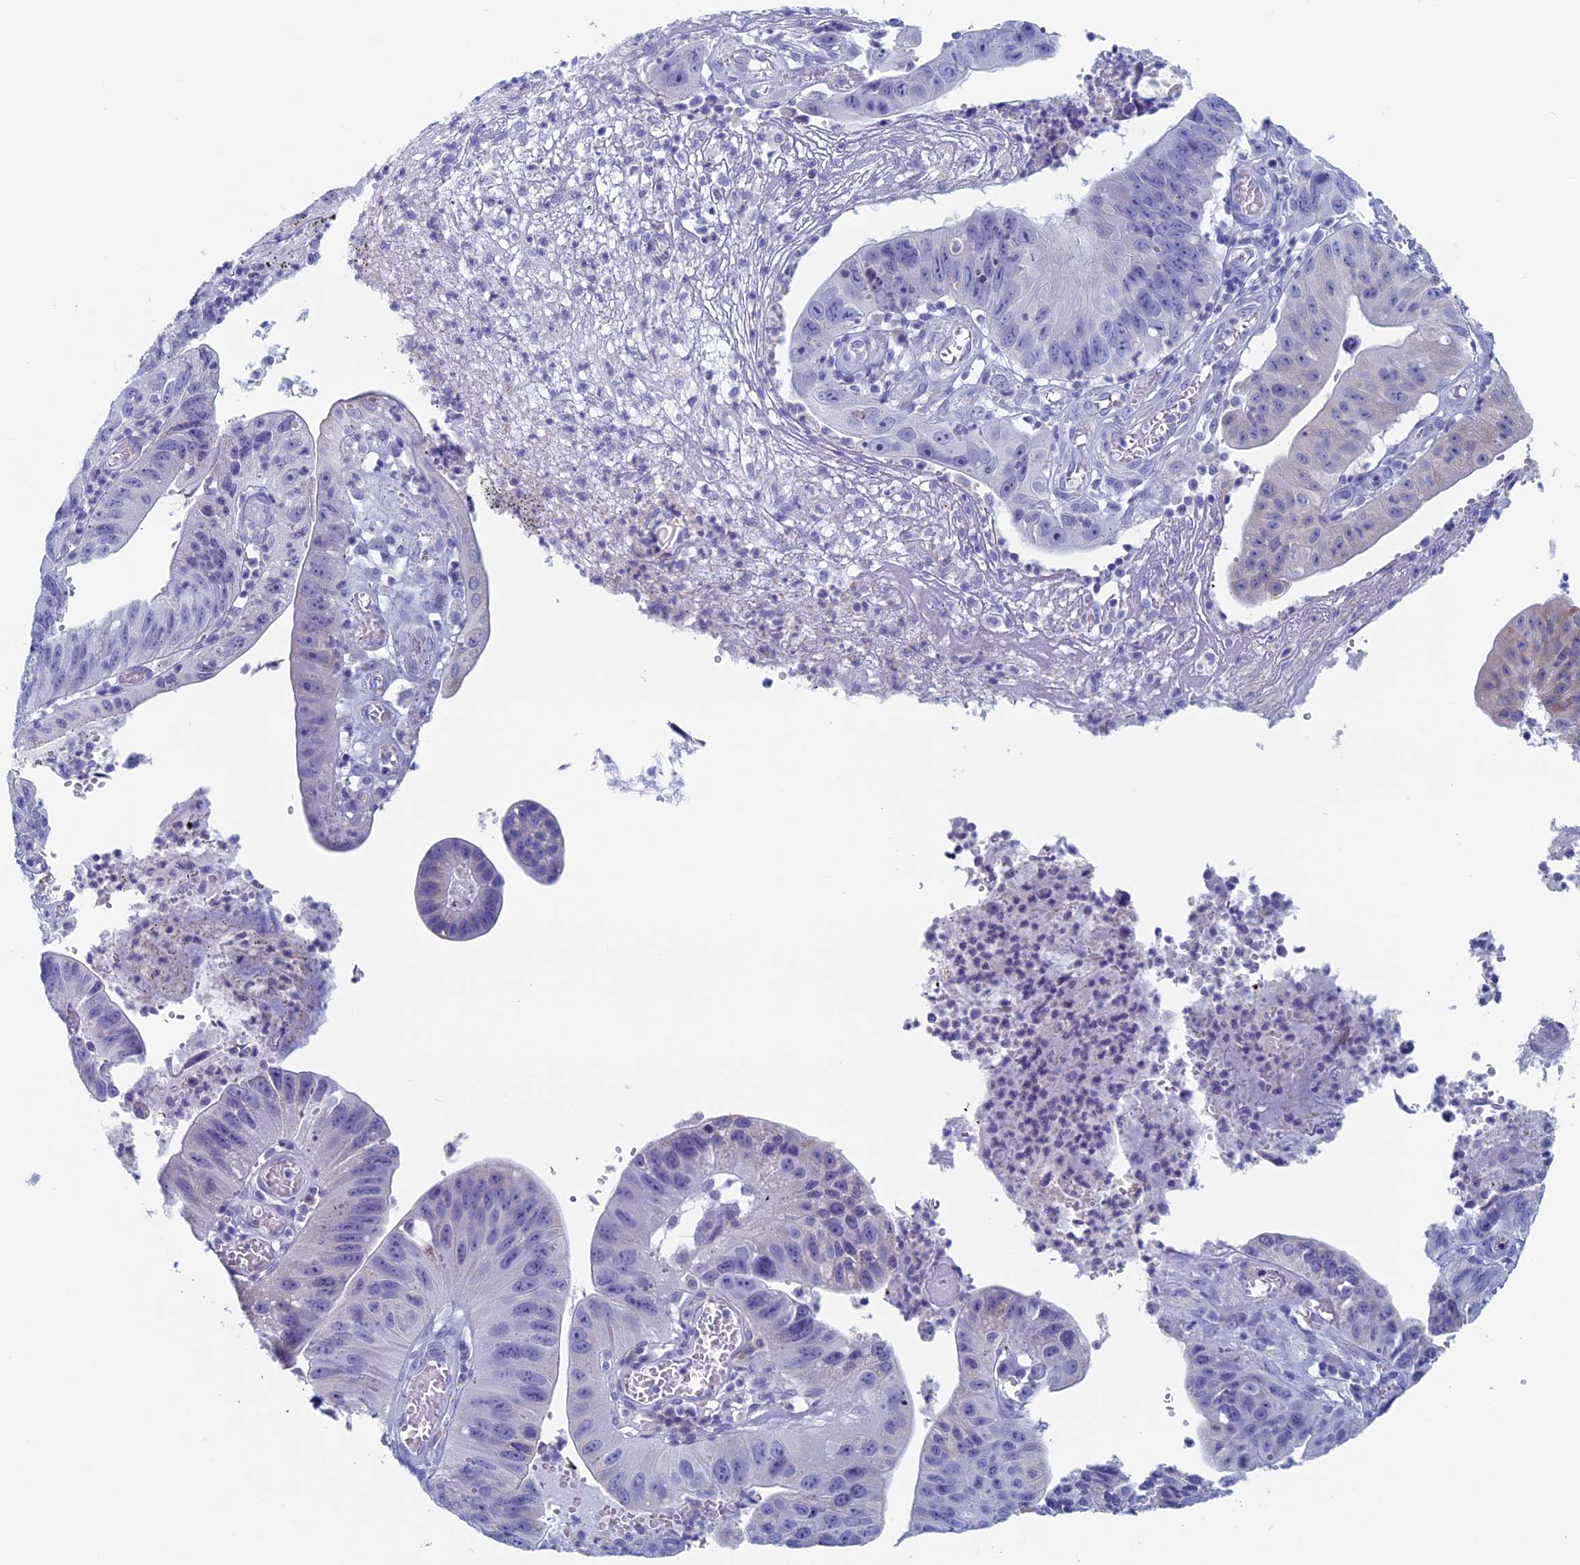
{"staining": {"intensity": "negative", "quantity": "none", "location": "none"}, "tissue": "stomach cancer", "cell_type": "Tumor cells", "image_type": "cancer", "snomed": [{"axis": "morphology", "description": "Adenocarcinoma, NOS"}, {"axis": "topography", "description": "Stomach"}], "caption": "Protein analysis of stomach cancer exhibits no significant positivity in tumor cells.", "gene": "MAGEB6", "patient": {"sex": "male", "age": 59}}